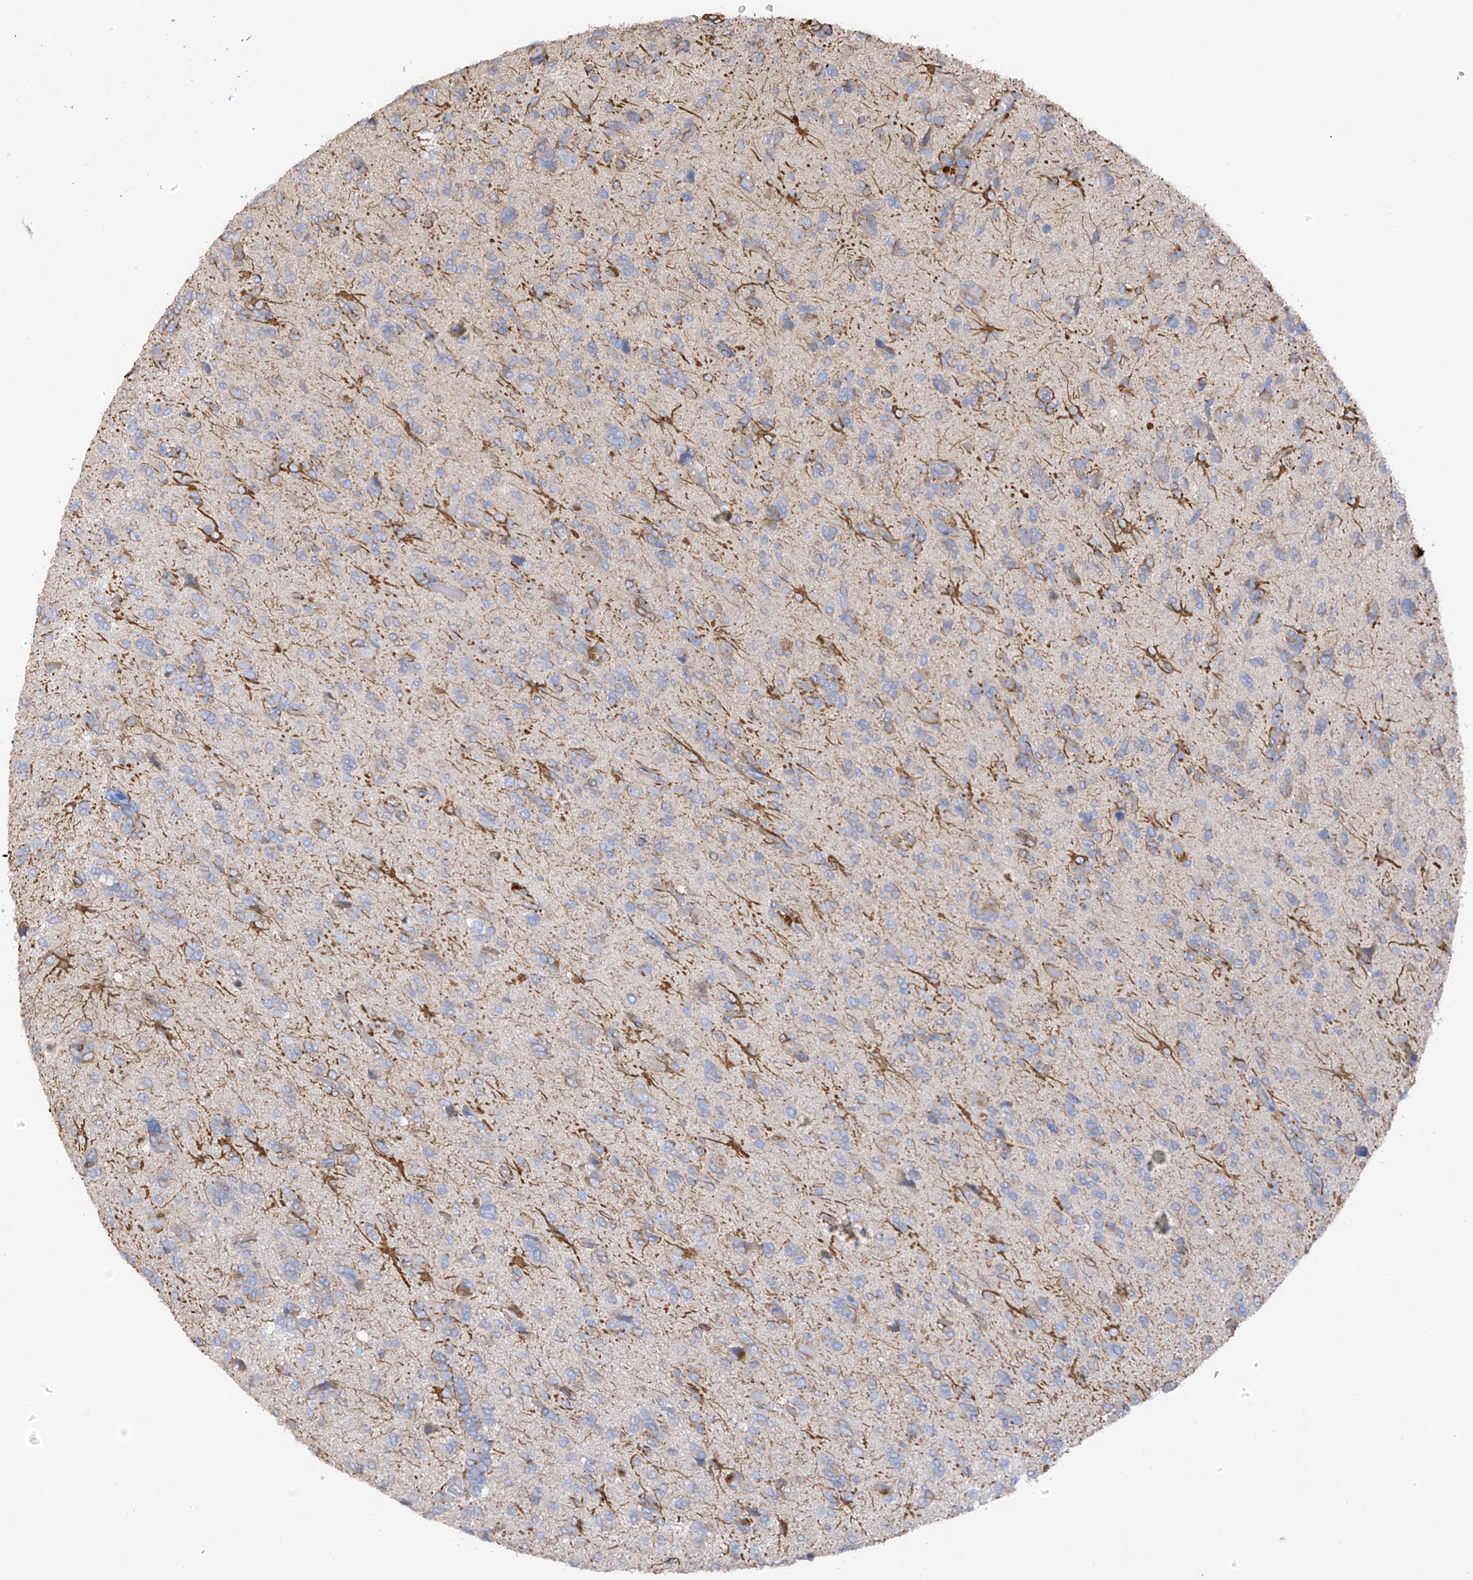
{"staining": {"intensity": "negative", "quantity": "none", "location": "none"}, "tissue": "glioma", "cell_type": "Tumor cells", "image_type": "cancer", "snomed": [{"axis": "morphology", "description": "Glioma, malignant, High grade"}, {"axis": "topography", "description": "Brain"}], "caption": "Glioma was stained to show a protein in brown. There is no significant expression in tumor cells. (DAB (3,3'-diaminobenzidine) immunohistochemistry, high magnification).", "gene": "GALNTL6", "patient": {"sex": "female", "age": 59}}